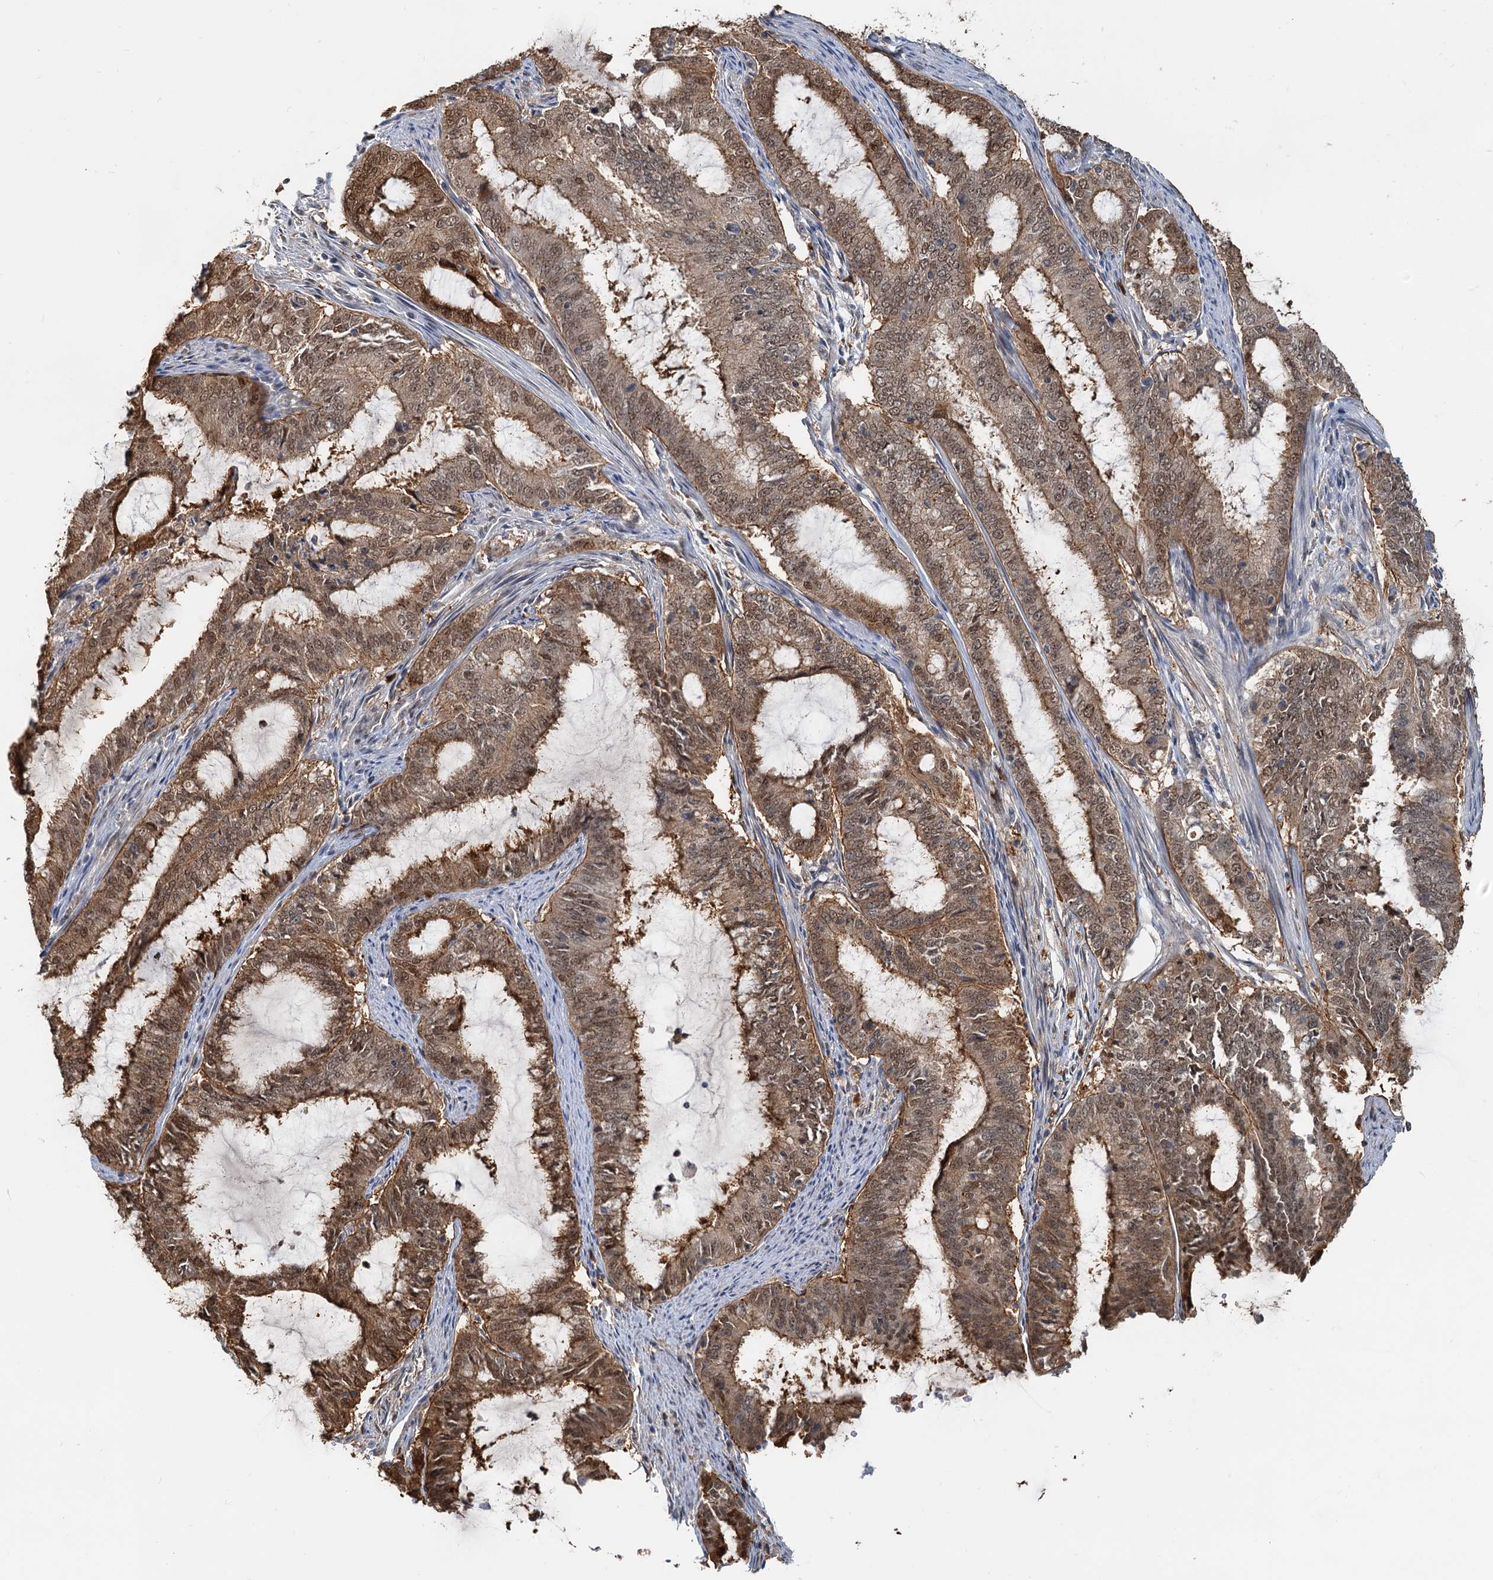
{"staining": {"intensity": "moderate", "quantity": ">75%", "location": "cytoplasmic/membranous,nuclear"}, "tissue": "endometrial cancer", "cell_type": "Tumor cells", "image_type": "cancer", "snomed": [{"axis": "morphology", "description": "Adenocarcinoma, NOS"}, {"axis": "topography", "description": "Endometrium"}], "caption": "Moderate cytoplasmic/membranous and nuclear staining for a protein is present in about >75% of tumor cells of endometrial cancer (adenocarcinoma) using immunohistochemistry.", "gene": "SPINDOC", "patient": {"sex": "female", "age": 51}}